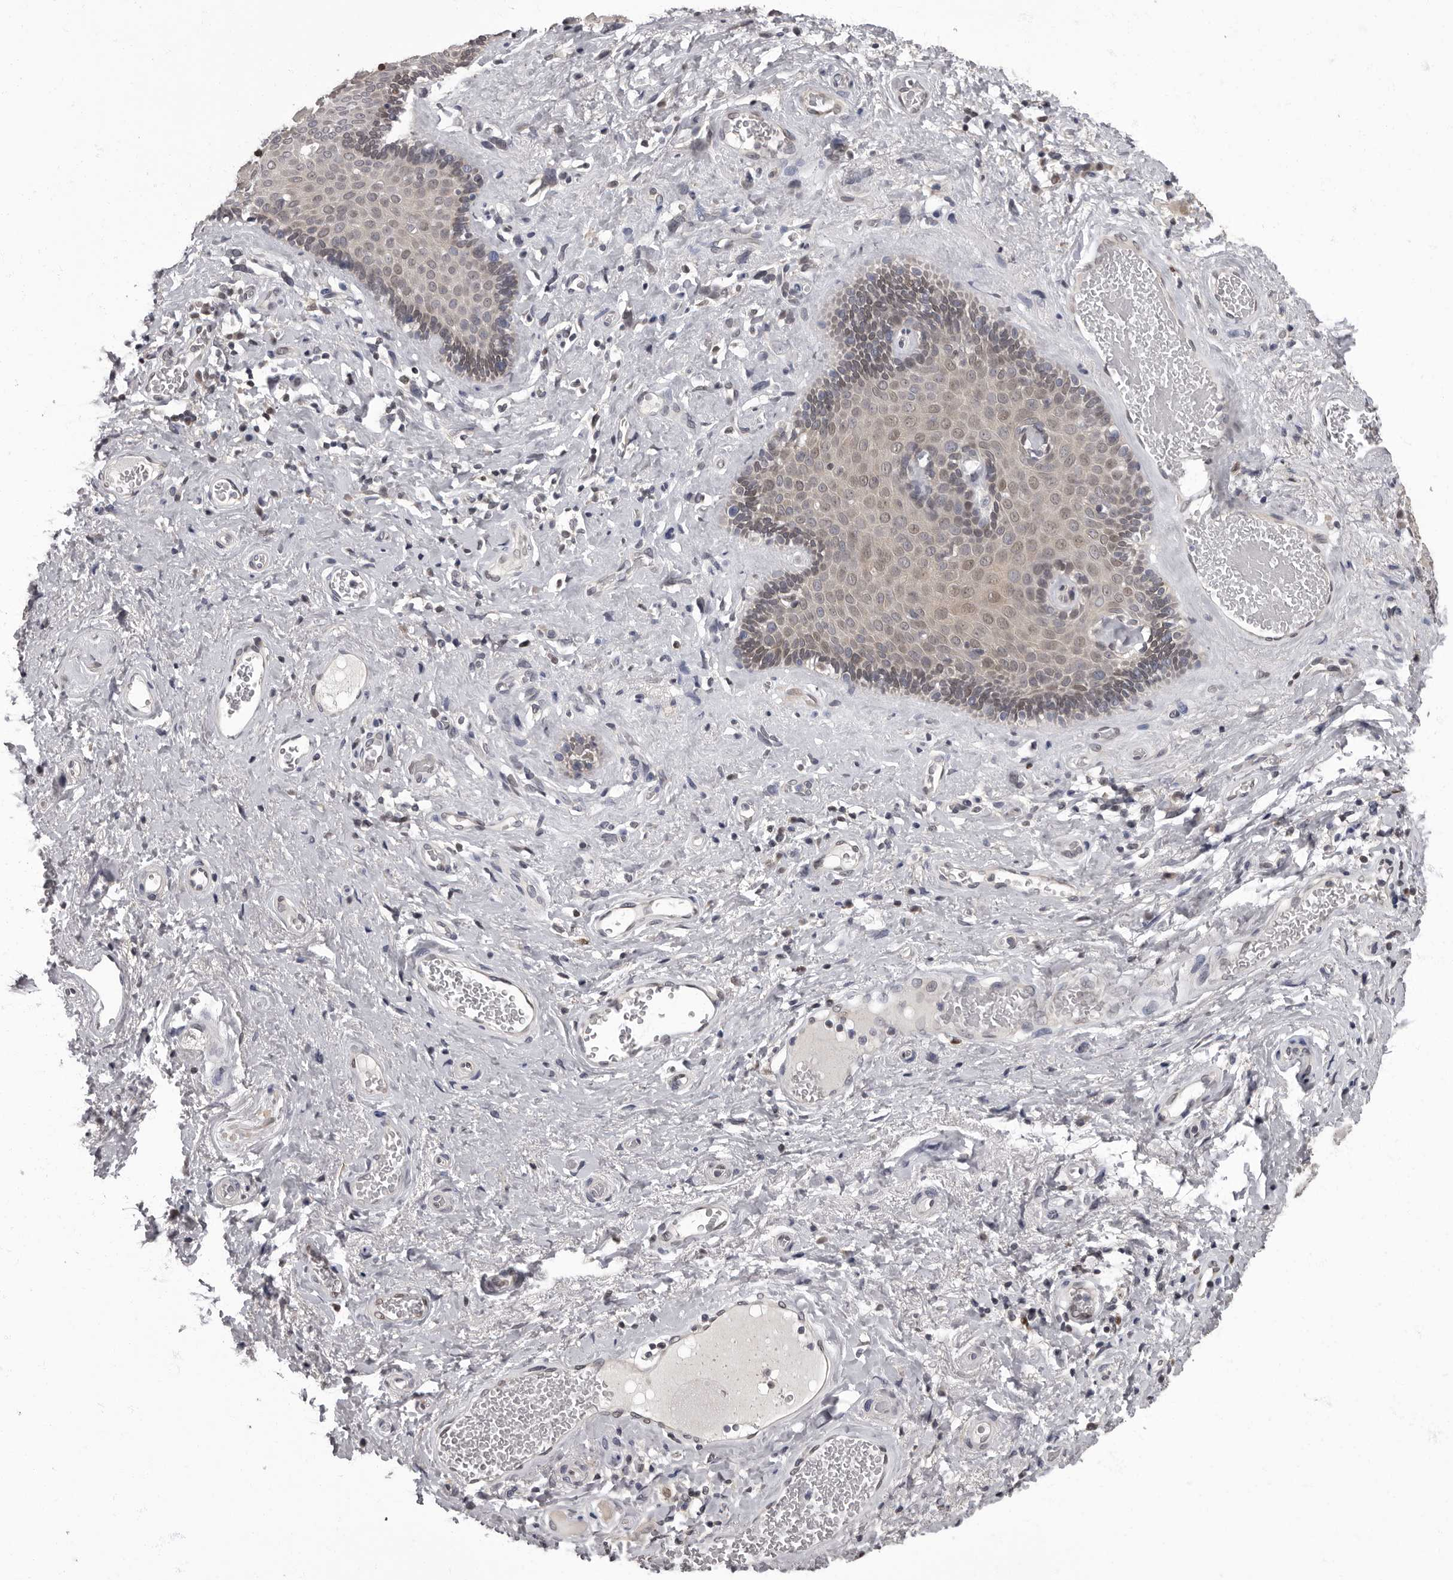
{"staining": {"intensity": "weak", "quantity": "25%-75%", "location": "nuclear"}, "tissue": "skin", "cell_type": "Epidermal cells", "image_type": "normal", "snomed": [{"axis": "morphology", "description": "Normal tissue, NOS"}, {"axis": "topography", "description": "Anal"}], "caption": "This photomicrograph shows immunohistochemistry staining of unremarkable skin, with low weak nuclear staining in about 25%-75% of epidermal cells.", "gene": "C1orf50", "patient": {"sex": "male", "age": 69}}